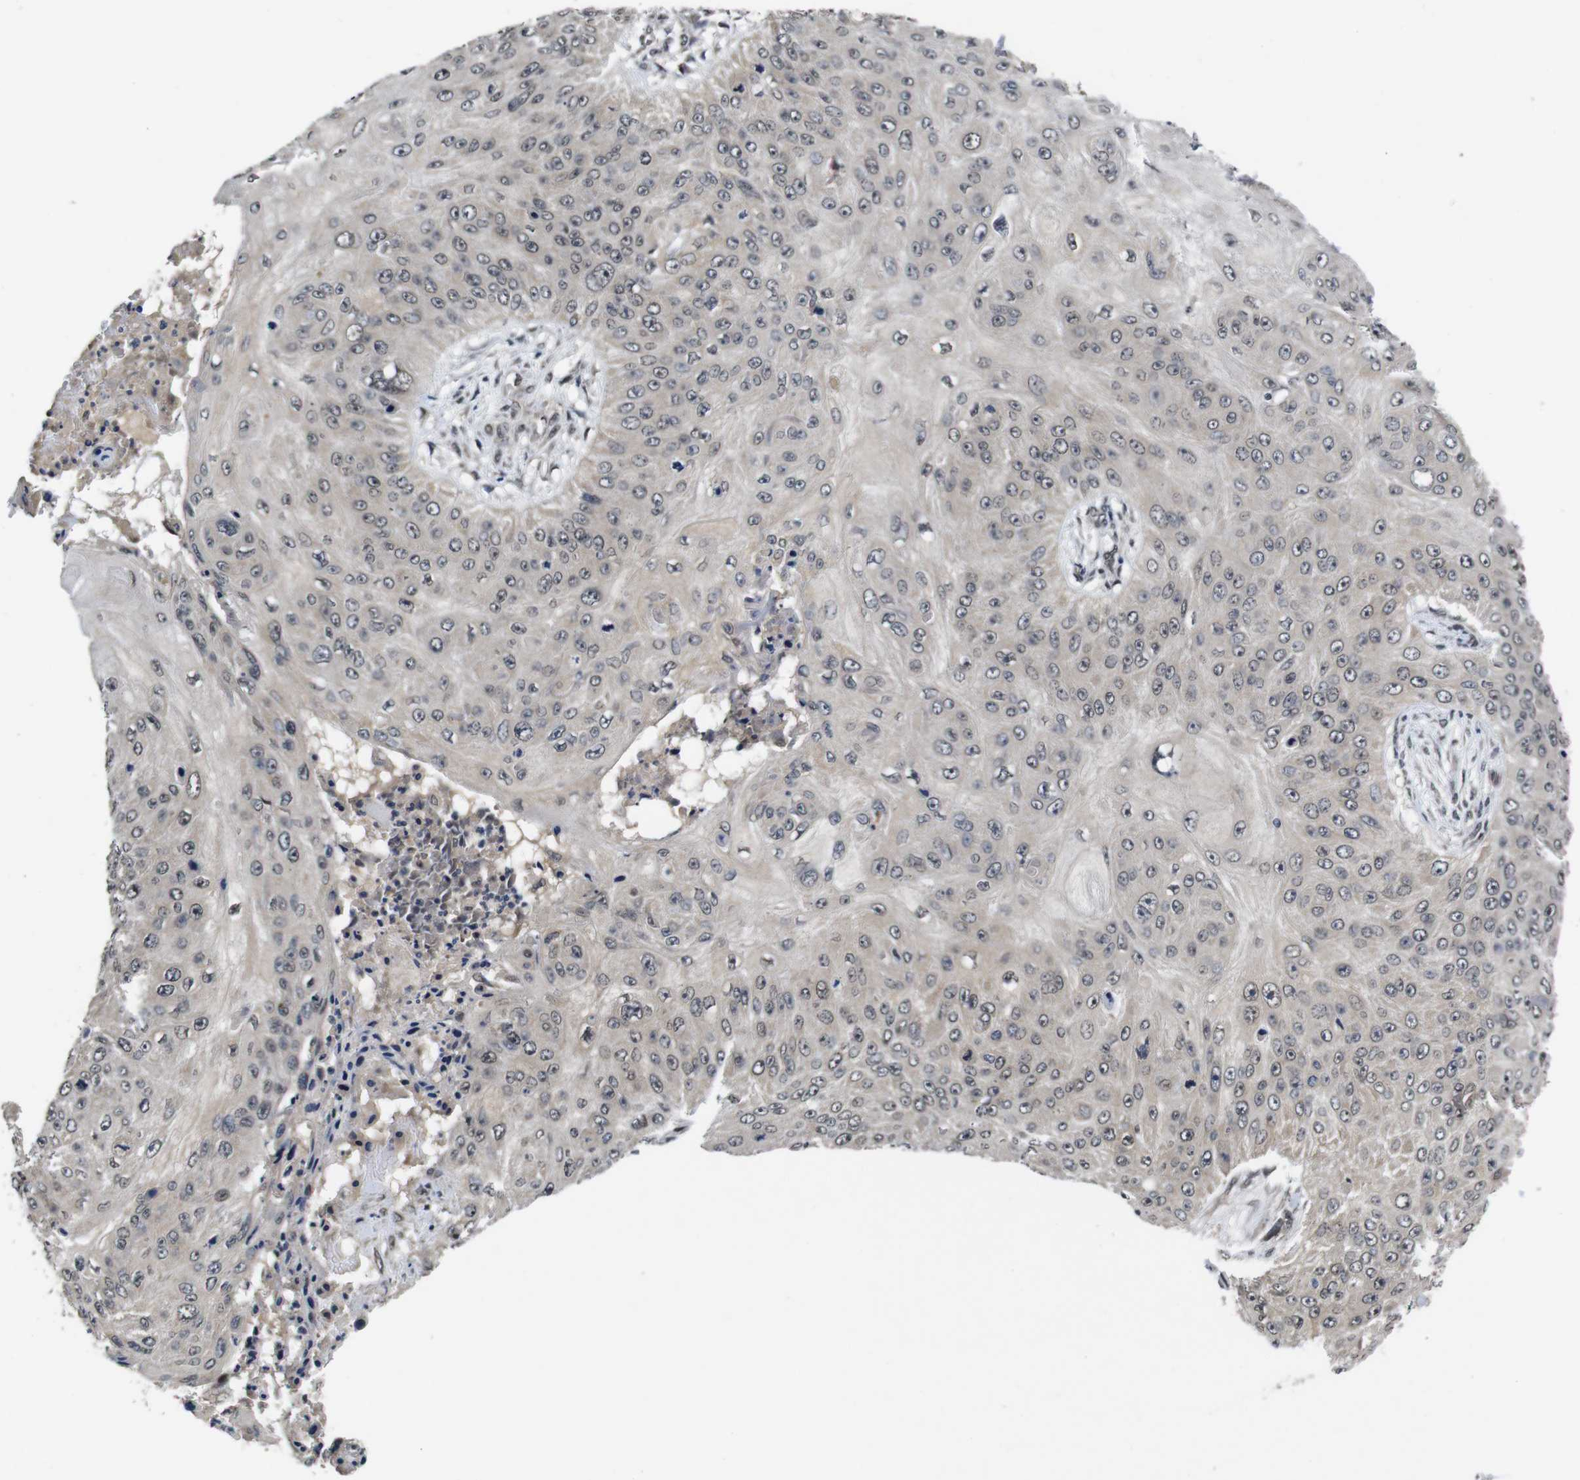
{"staining": {"intensity": "negative", "quantity": "none", "location": "none"}, "tissue": "skin cancer", "cell_type": "Tumor cells", "image_type": "cancer", "snomed": [{"axis": "morphology", "description": "Squamous cell carcinoma, NOS"}, {"axis": "topography", "description": "Skin"}], "caption": "Skin cancer (squamous cell carcinoma) stained for a protein using immunohistochemistry demonstrates no expression tumor cells.", "gene": "ZBTB46", "patient": {"sex": "female", "age": 80}}